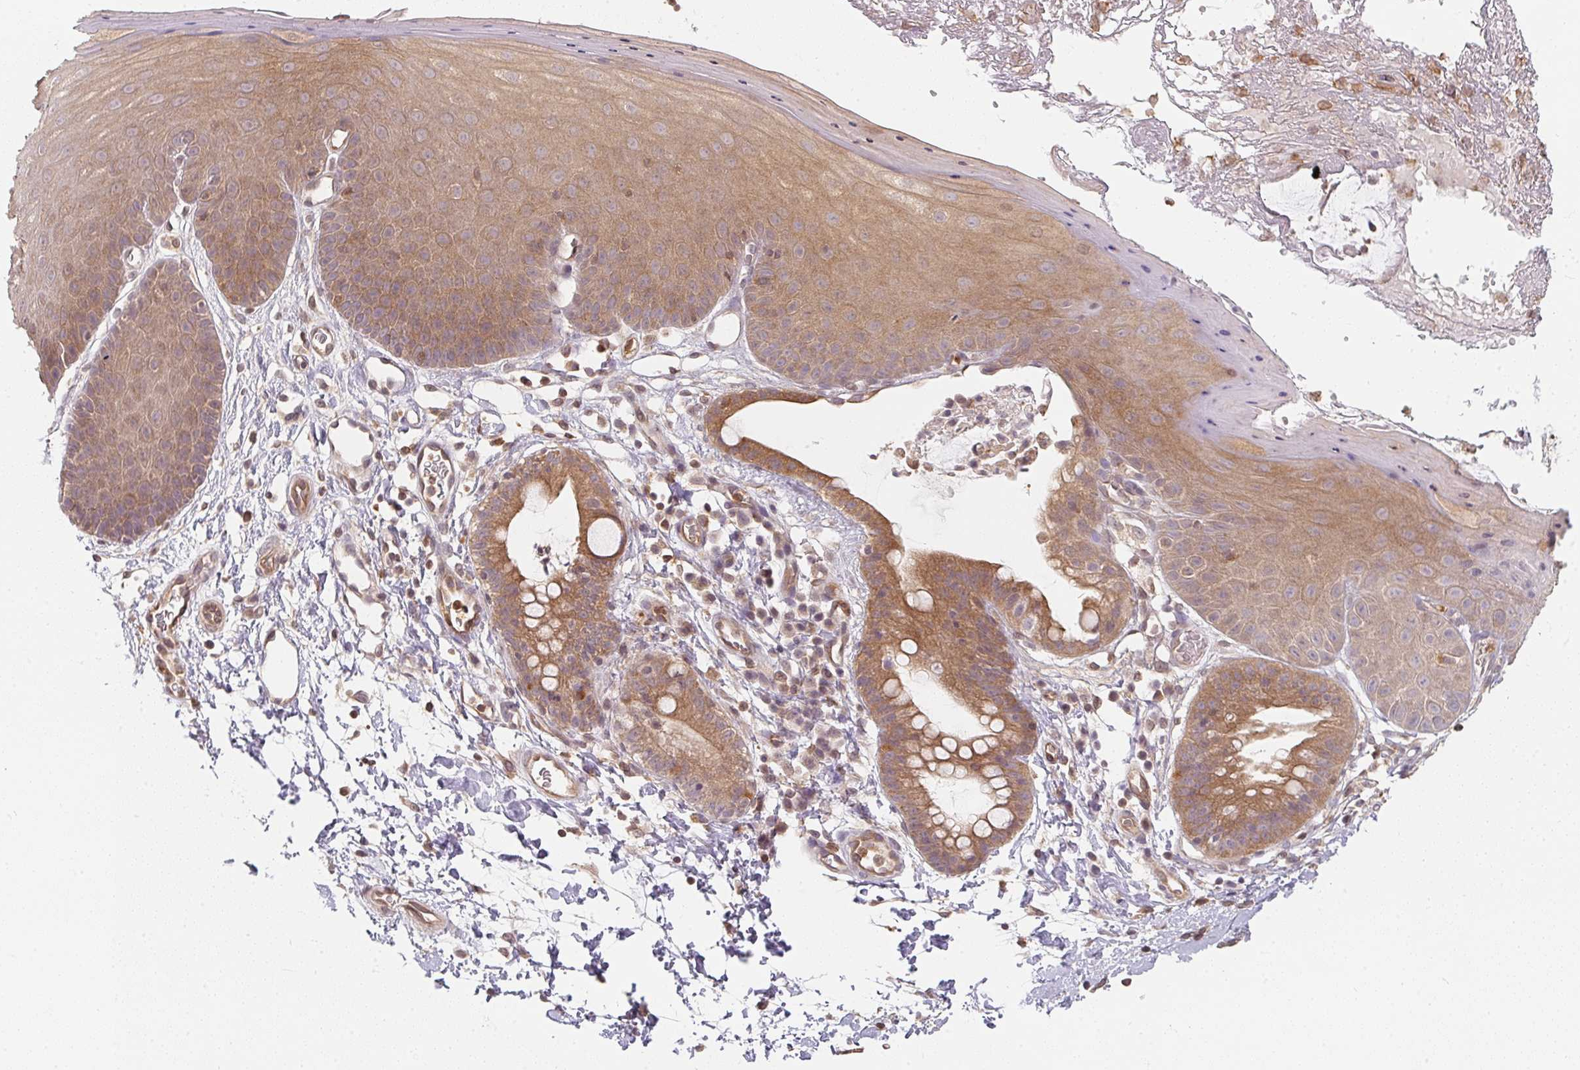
{"staining": {"intensity": "moderate", "quantity": ">75%", "location": "cytoplasmic/membranous"}, "tissue": "skin", "cell_type": "Epidermal cells", "image_type": "normal", "snomed": [{"axis": "morphology", "description": "Normal tissue, NOS"}, {"axis": "topography", "description": "Anal"}], "caption": "Moderate cytoplasmic/membranous staining for a protein is identified in about >75% of epidermal cells of normal skin using immunohistochemistry.", "gene": "ANKRD13A", "patient": {"sex": "male", "age": 53}}